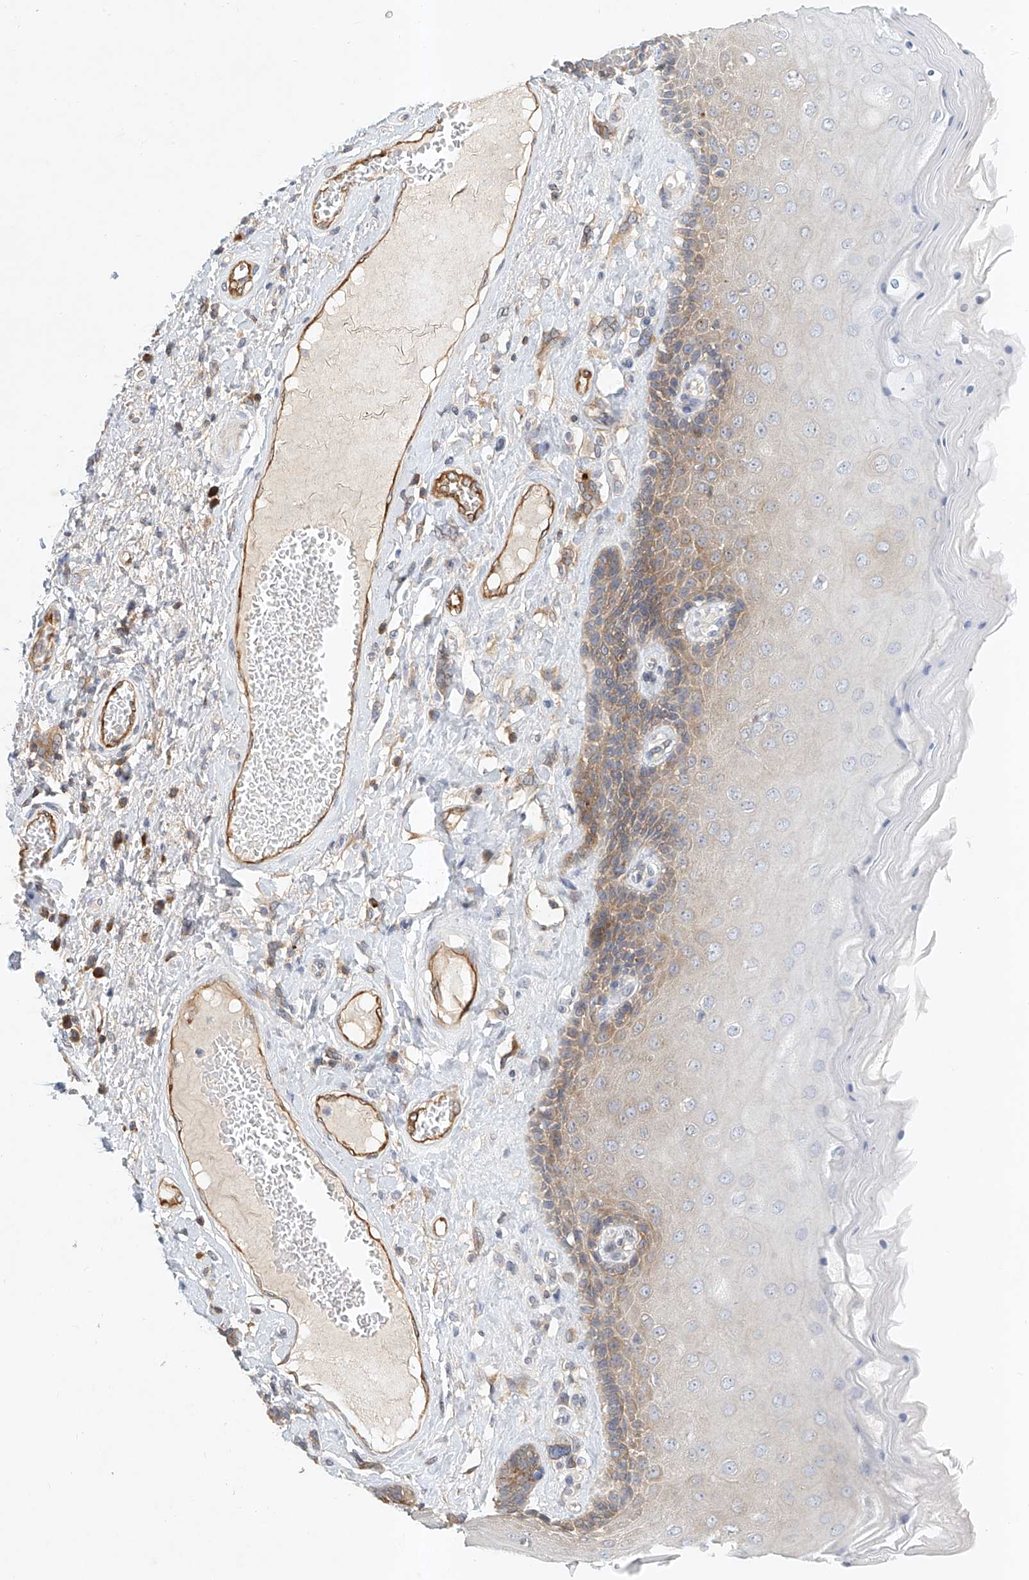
{"staining": {"intensity": "moderate", "quantity": "25%-75%", "location": "cytoplasmic/membranous"}, "tissue": "skin", "cell_type": "Epidermal cells", "image_type": "normal", "snomed": [{"axis": "morphology", "description": "Normal tissue, NOS"}, {"axis": "topography", "description": "Anal"}], "caption": "This photomicrograph shows immunohistochemistry staining of unremarkable human skin, with medium moderate cytoplasmic/membranous expression in about 25%-75% of epidermal cells.", "gene": "CARMIL1", "patient": {"sex": "male", "age": 69}}